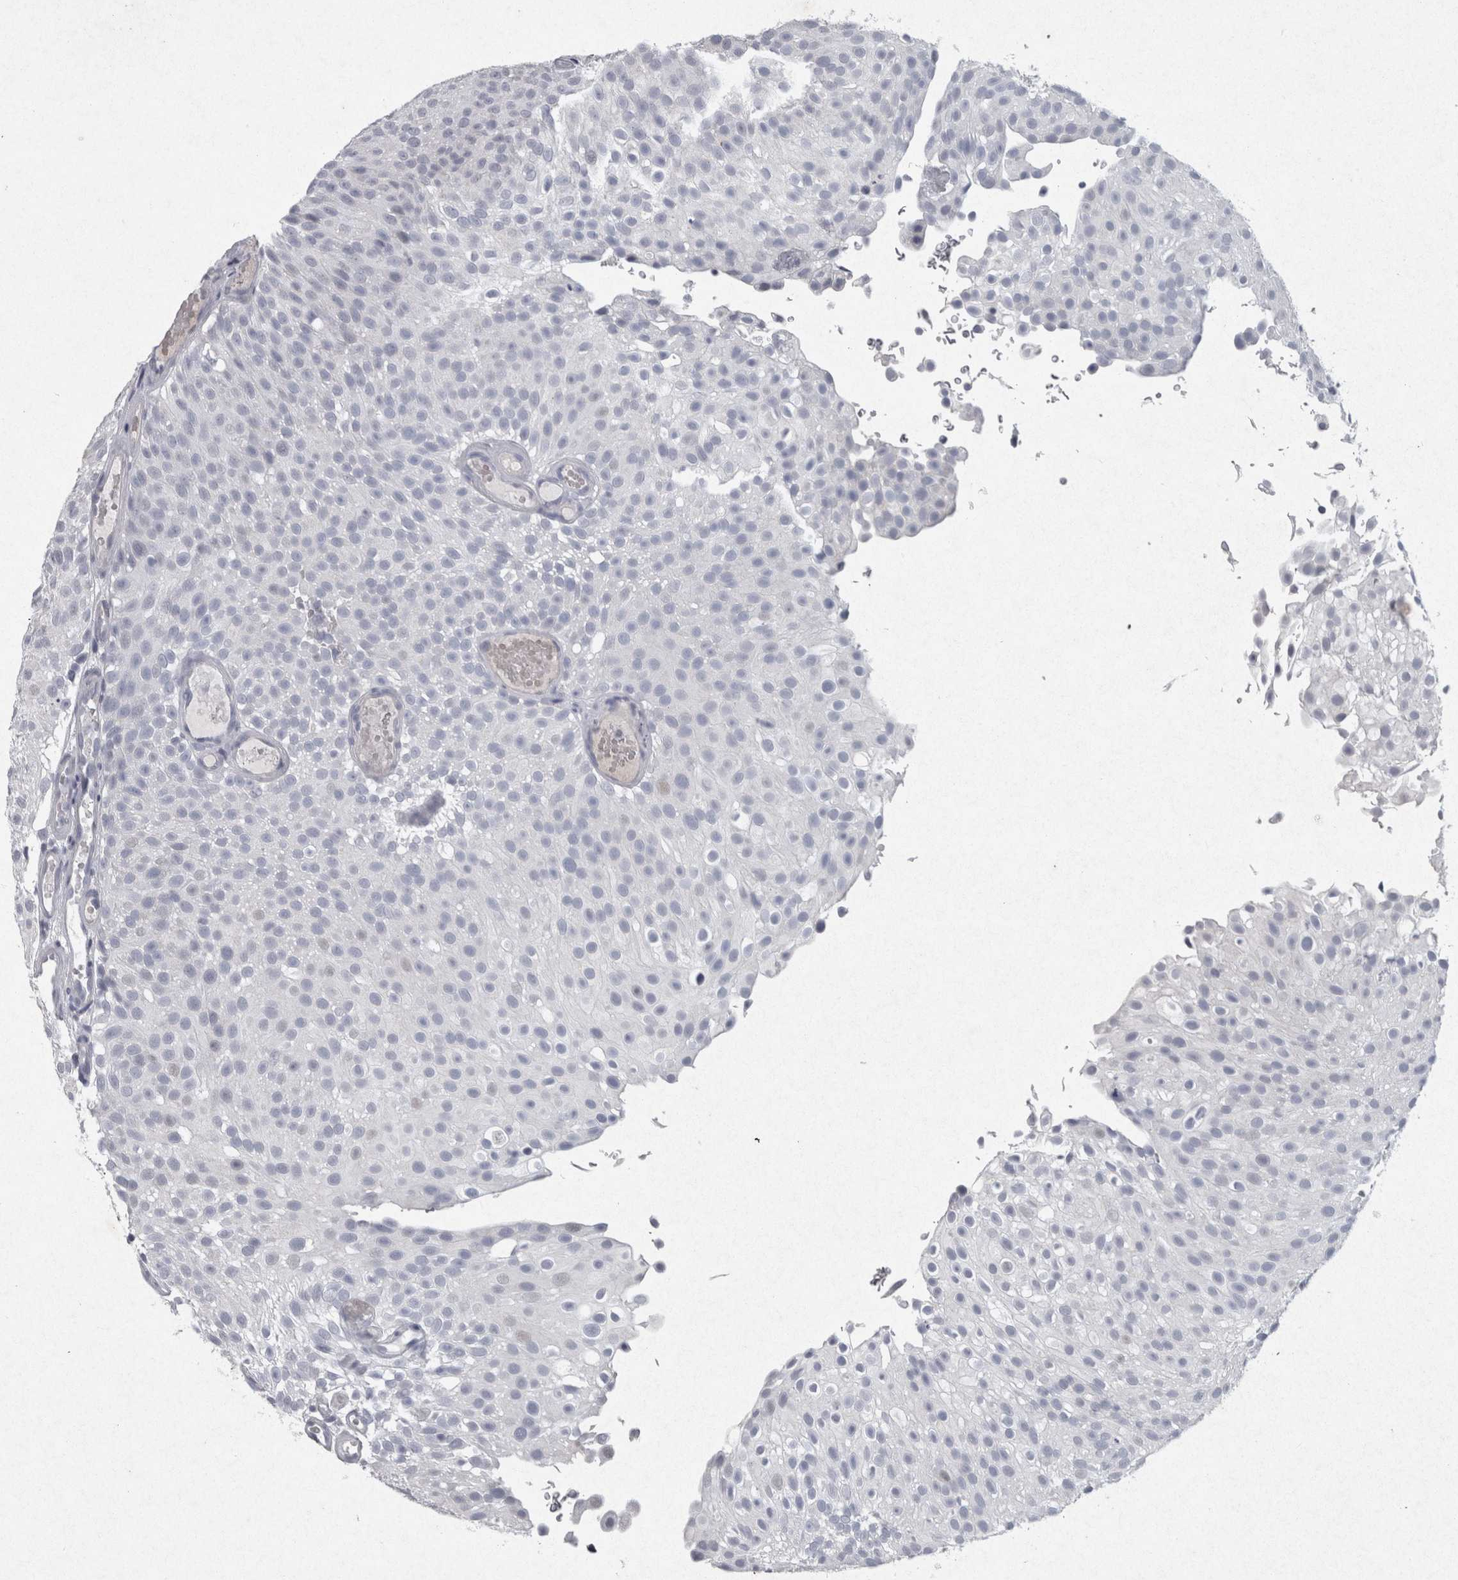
{"staining": {"intensity": "negative", "quantity": "none", "location": "none"}, "tissue": "urothelial cancer", "cell_type": "Tumor cells", "image_type": "cancer", "snomed": [{"axis": "morphology", "description": "Urothelial carcinoma, Low grade"}, {"axis": "topography", "description": "Urinary bladder"}], "caption": "This is an immunohistochemistry (IHC) micrograph of low-grade urothelial carcinoma. There is no positivity in tumor cells.", "gene": "PDX1", "patient": {"sex": "male", "age": 78}}